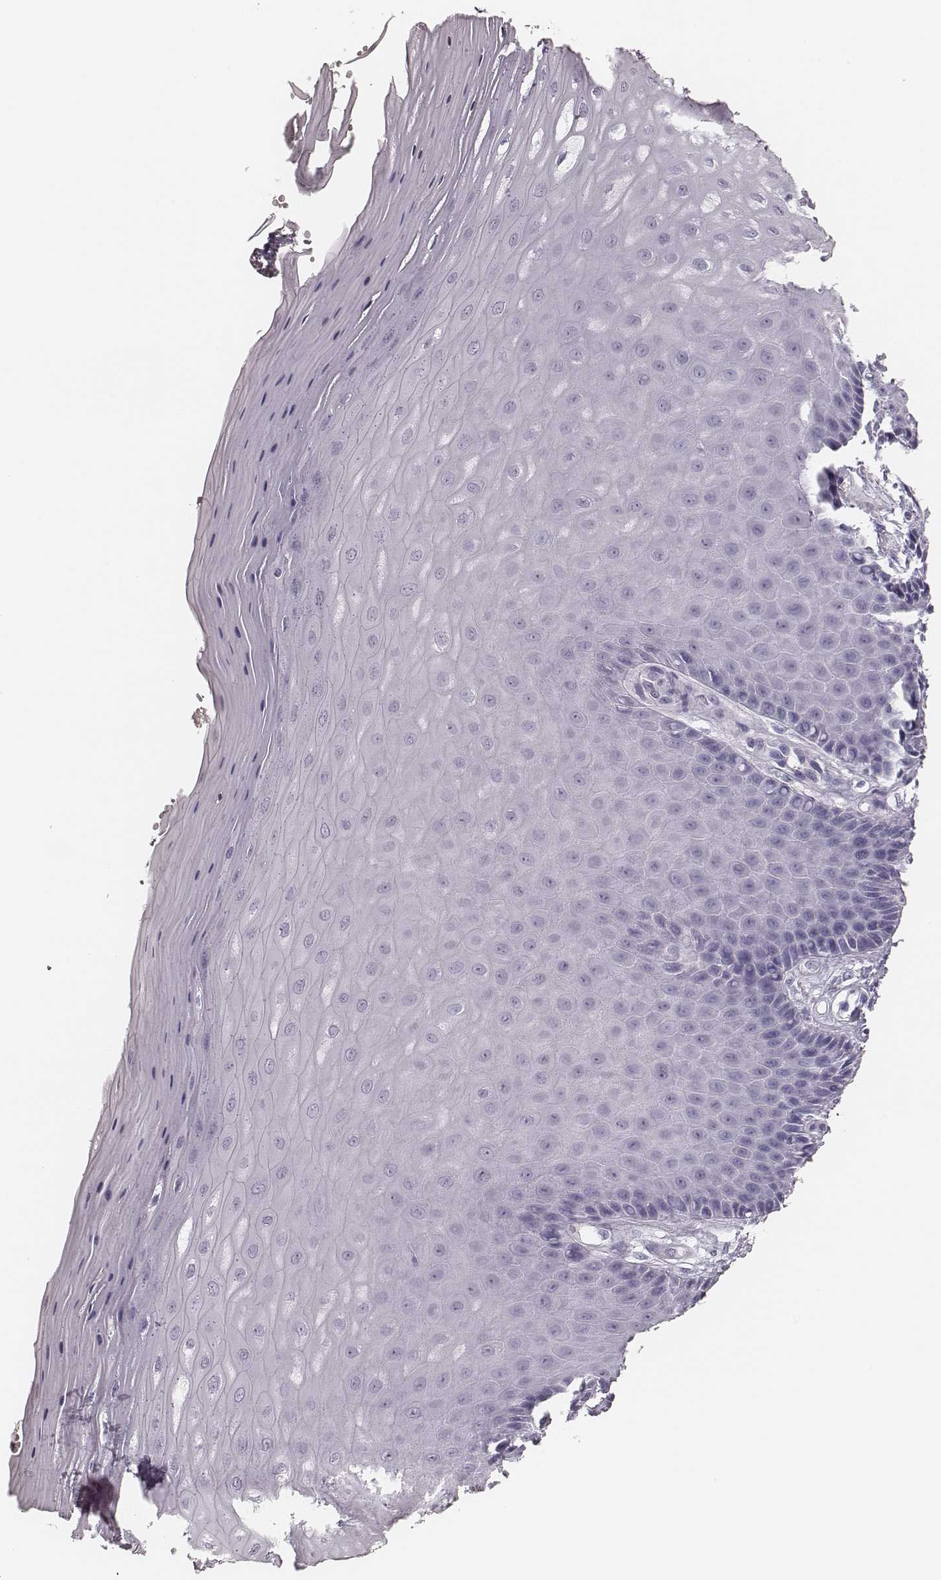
{"staining": {"intensity": "negative", "quantity": "none", "location": "none"}, "tissue": "vagina", "cell_type": "Squamous epithelial cells", "image_type": "normal", "snomed": [{"axis": "morphology", "description": "Normal tissue, NOS"}, {"axis": "topography", "description": "Vagina"}], "caption": "Squamous epithelial cells are negative for protein expression in normal human vagina. Nuclei are stained in blue.", "gene": "ELANE", "patient": {"sex": "female", "age": 83}}